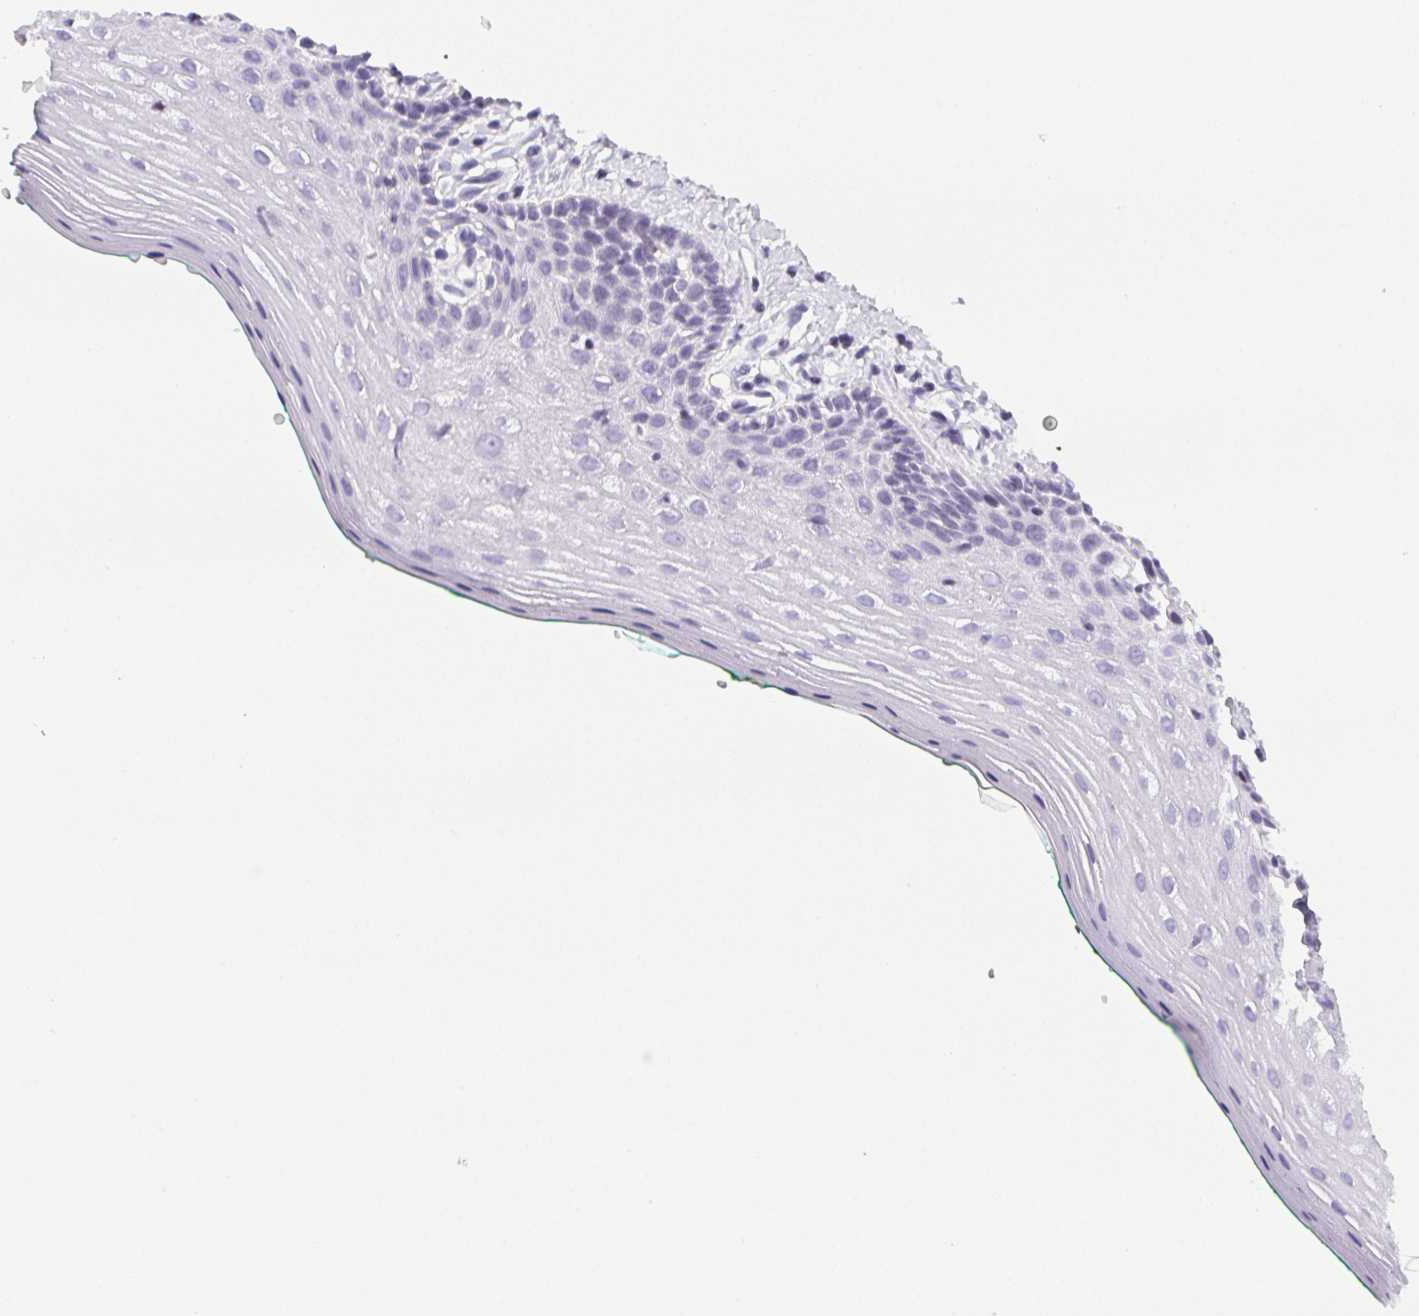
{"staining": {"intensity": "negative", "quantity": "none", "location": "none"}, "tissue": "vagina", "cell_type": "Squamous epithelial cells", "image_type": "normal", "snomed": [{"axis": "morphology", "description": "Normal tissue, NOS"}, {"axis": "topography", "description": "Vagina"}], "caption": "Image shows no significant protein staining in squamous epithelial cells of benign vagina. (Stains: DAB (3,3'-diaminobenzidine) immunohistochemistry (IHC) with hematoxylin counter stain, Microscopy: brightfield microscopy at high magnification).", "gene": "BEND2", "patient": {"sex": "female", "age": 42}}